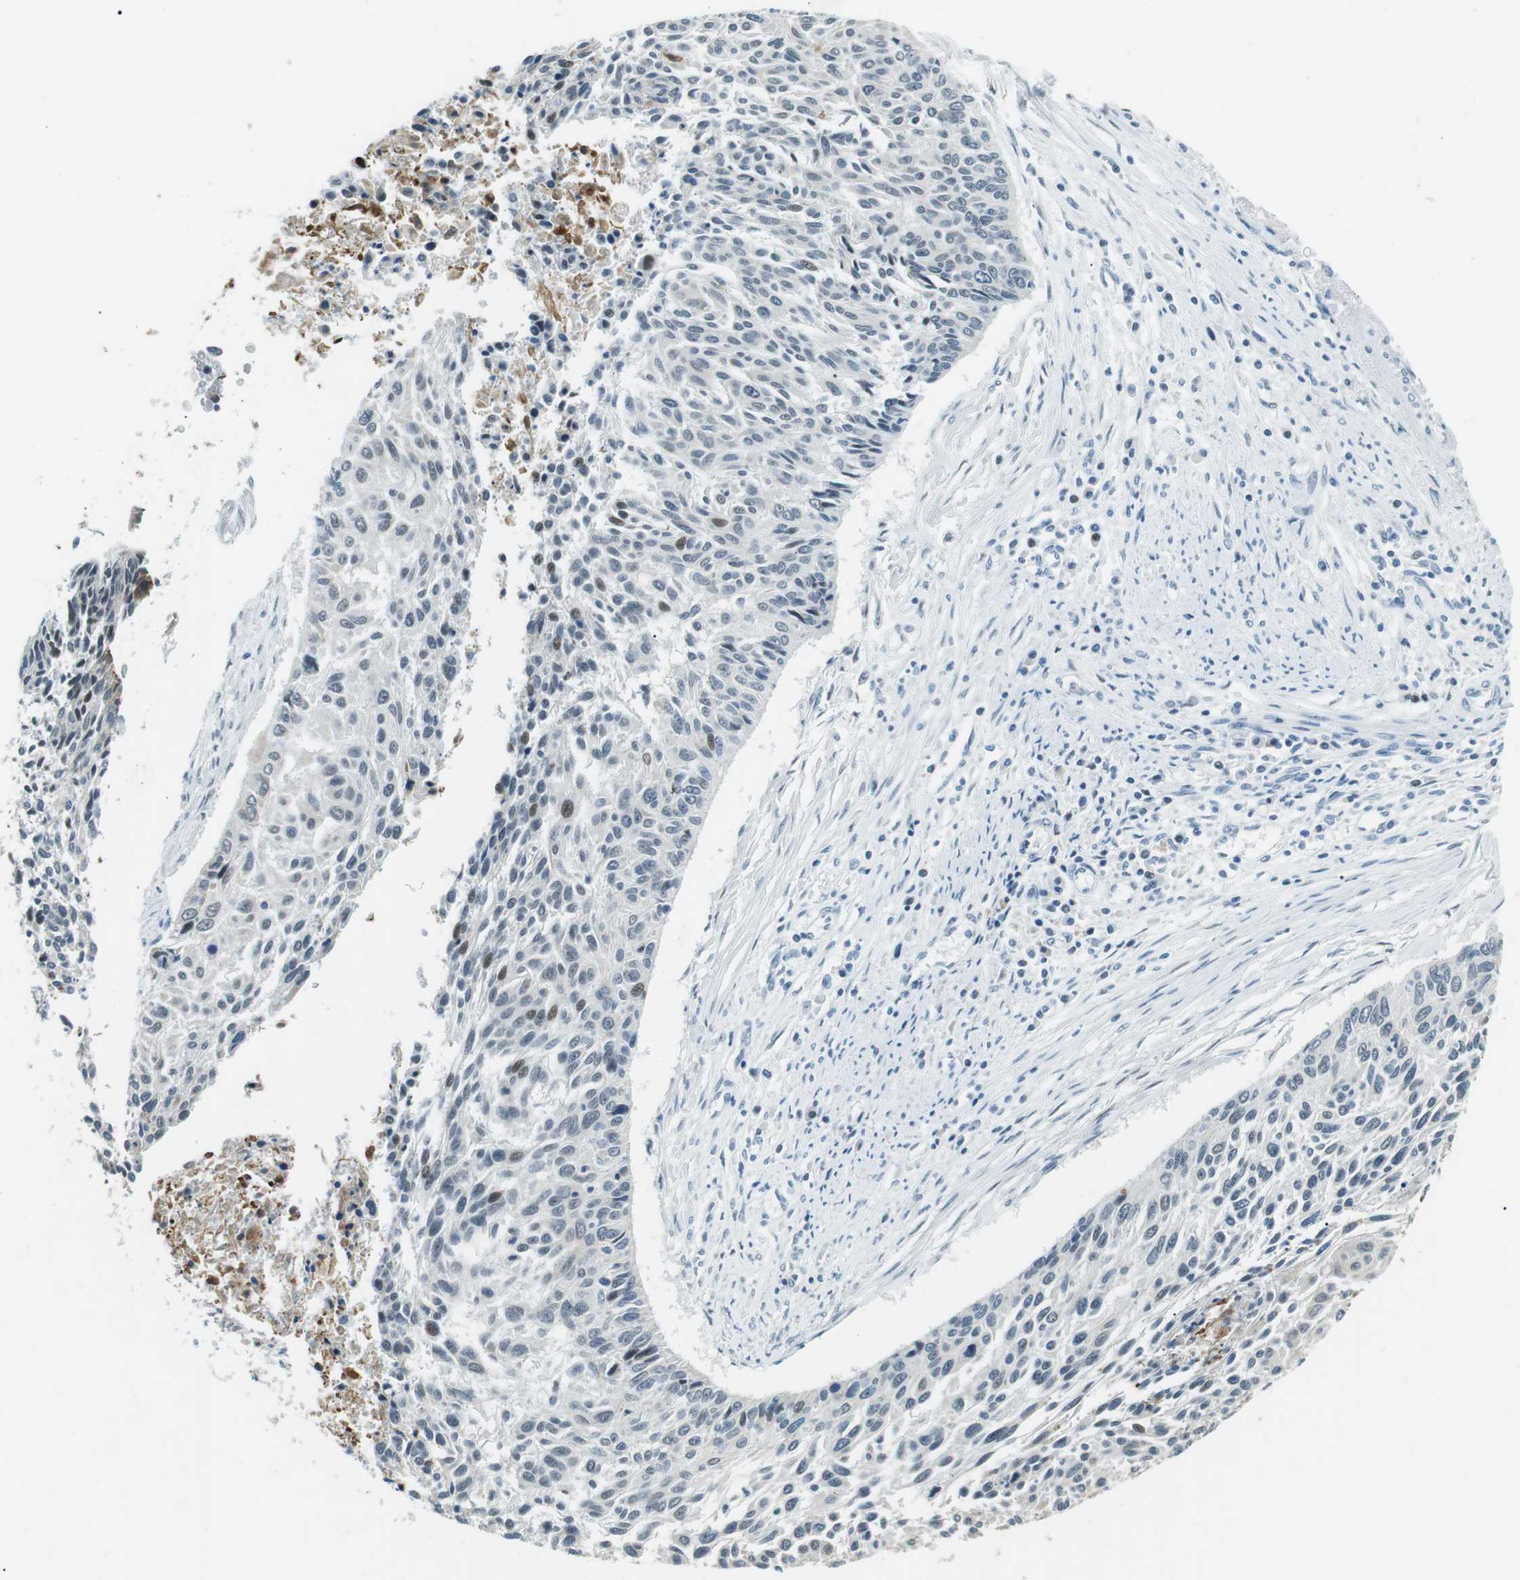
{"staining": {"intensity": "moderate", "quantity": "<25%", "location": "nuclear"}, "tissue": "cervical cancer", "cell_type": "Tumor cells", "image_type": "cancer", "snomed": [{"axis": "morphology", "description": "Squamous cell carcinoma, NOS"}, {"axis": "topography", "description": "Cervix"}], "caption": "Brown immunohistochemical staining in human cervical cancer (squamous cell carcinoma) shows moderate nuclear staining in approximately <25% of tumor cells.", "gene": "PJA1", "patient": {"sex": "female", "age": 55}}